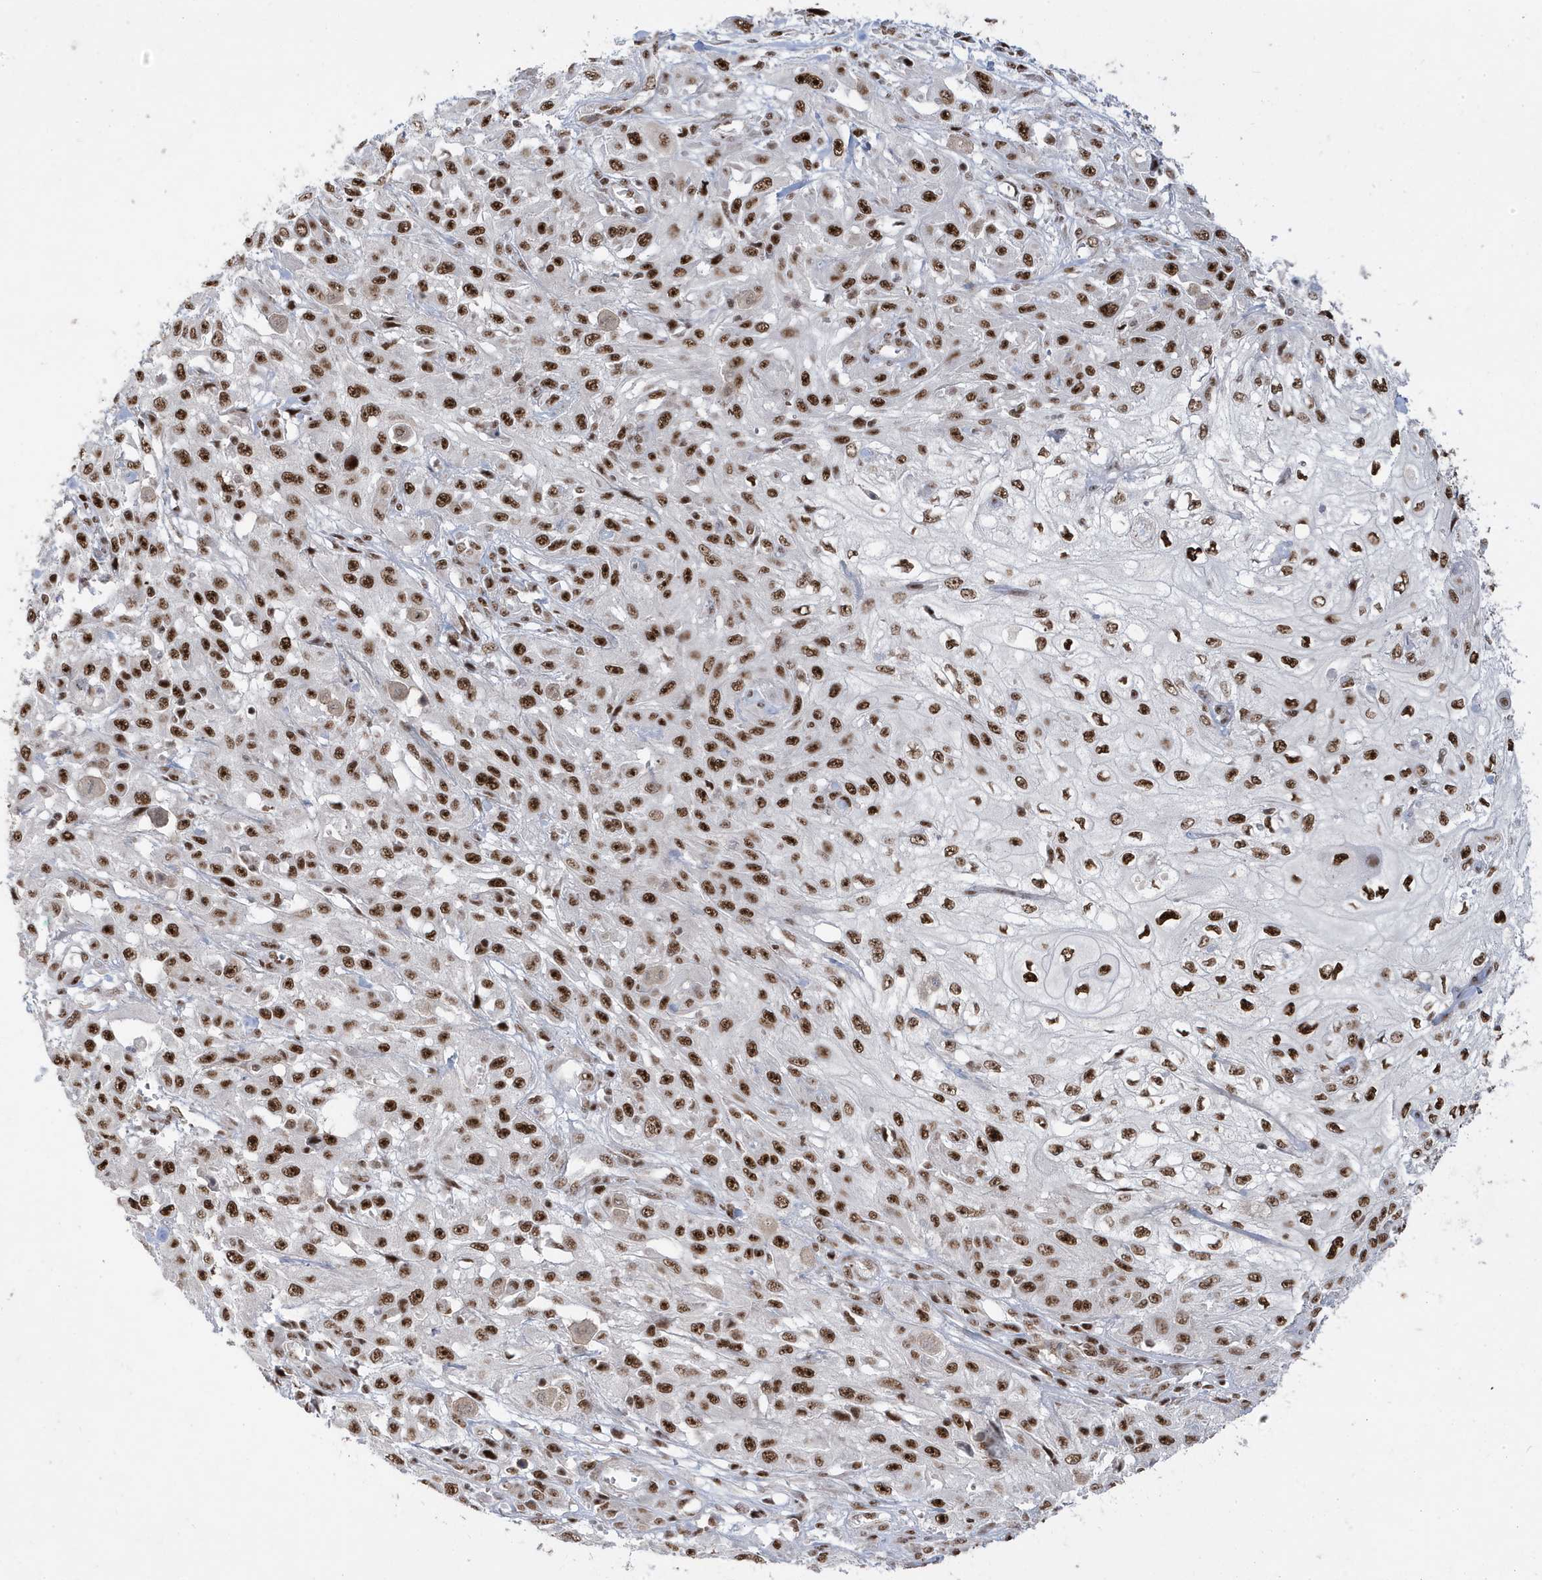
{"staining": {"intensity": "strong", "quantity": ">75%", "location": "nuclear"}, "tissue": "skin cancer", "cell_type": "Tumor cells", "image_type": "cancer", "snomed": [{"axis": "morphology", "description": "Squamous cell carcinoma, NOS"}, {"axis": "morphology", "description": "Squamous cell carcinoma, metastatic, NOS"}, {"axis": "topography", "description": "Skin"}, {"axis": "topography", "description": "Lymph node"}], "caption": "This micrograph displays immunohistochemistry staining of human skin metastatic squamous cell carcinoma, with high strong nuclear positivity in approximately >75% of tumor cells.", "gene": "MTREX", "patient": {"sex": "male", "age": 75}}